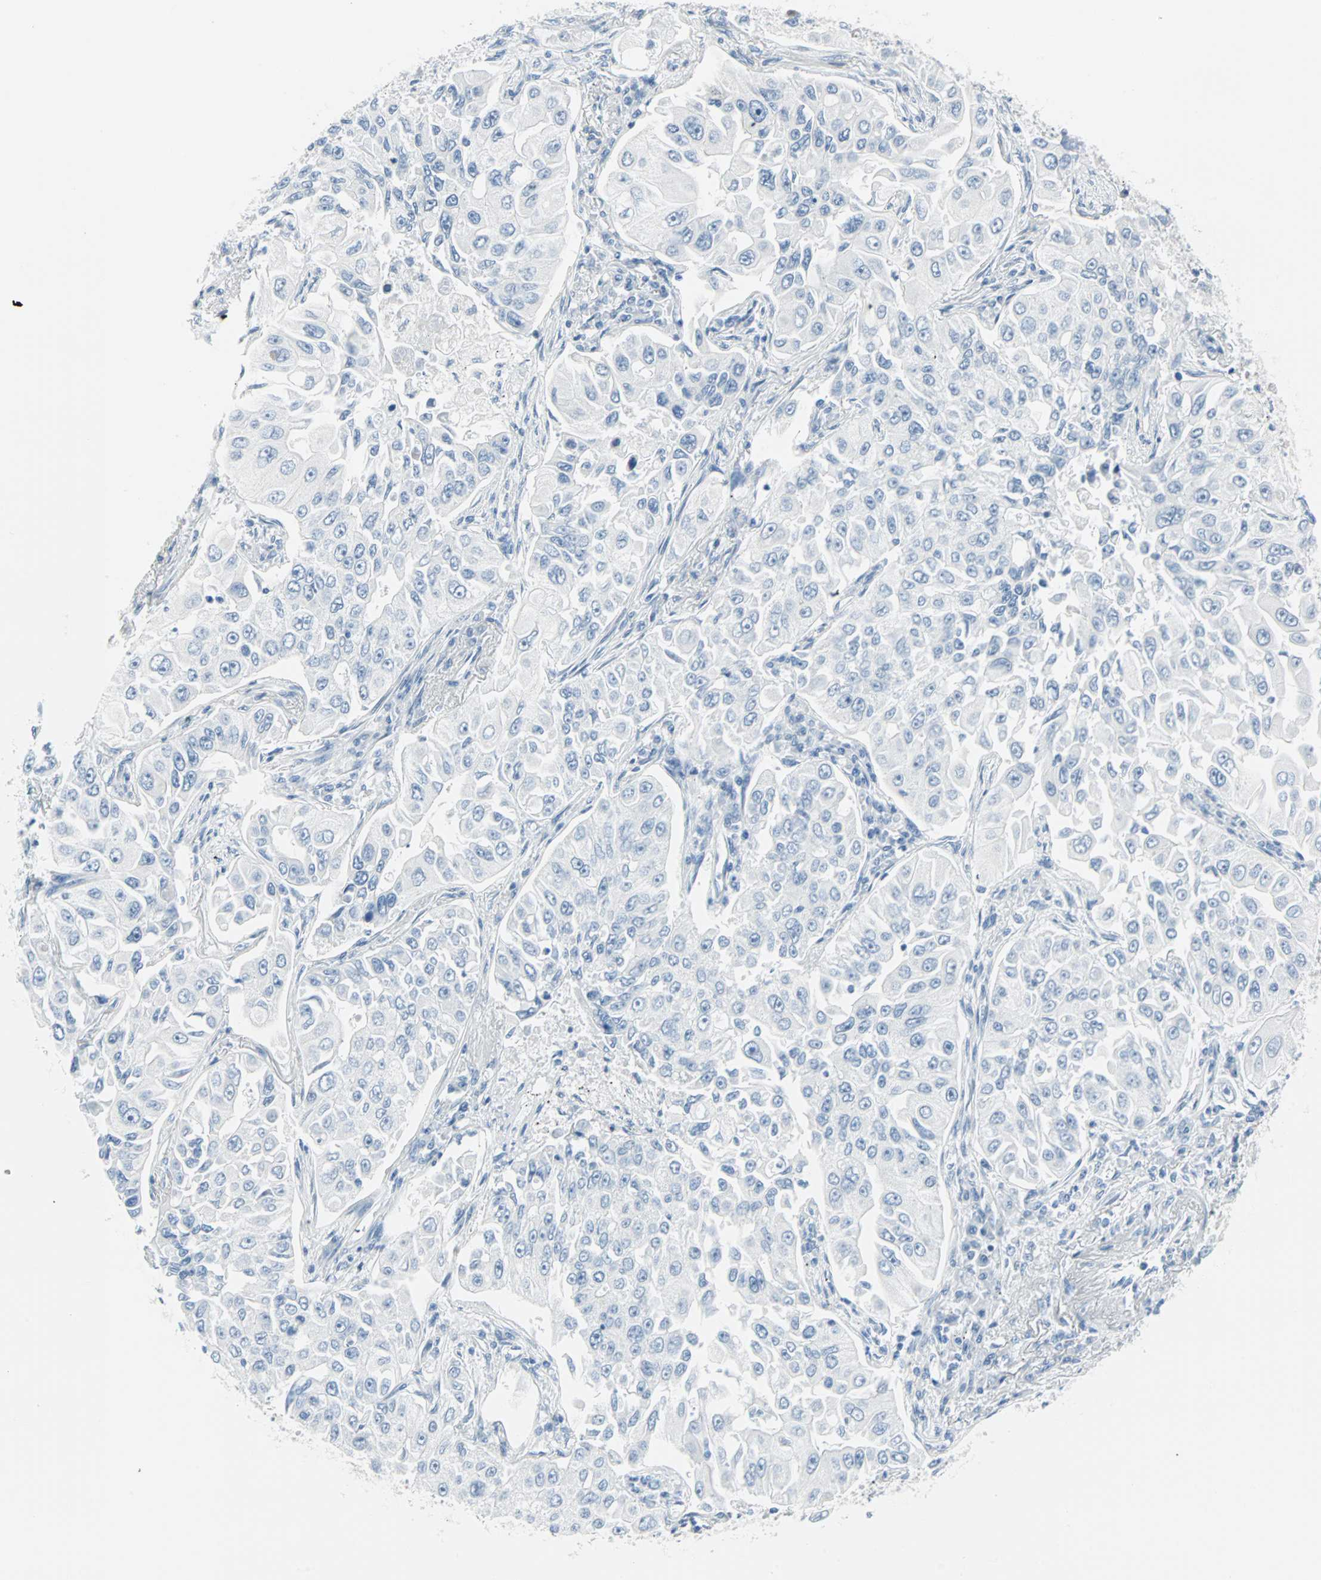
{"staining": {"intensity": "negative", "quantity": "none", "location": "none"}, "tissue": "lung cancer", "cell_type": "Tumor cells", "image_type": "cancer", "snomed": [{"axis": "morphology", "description": "Adenocarcinoma, NOS"}, {"axis": "topography", "description": "Lung"}], "caption": "Image shows no significant protein positivity in tumor cells of adenocarcinoma (lung).", "gene": "STX1A", "patient": {"sex": "male", "age": 84}}